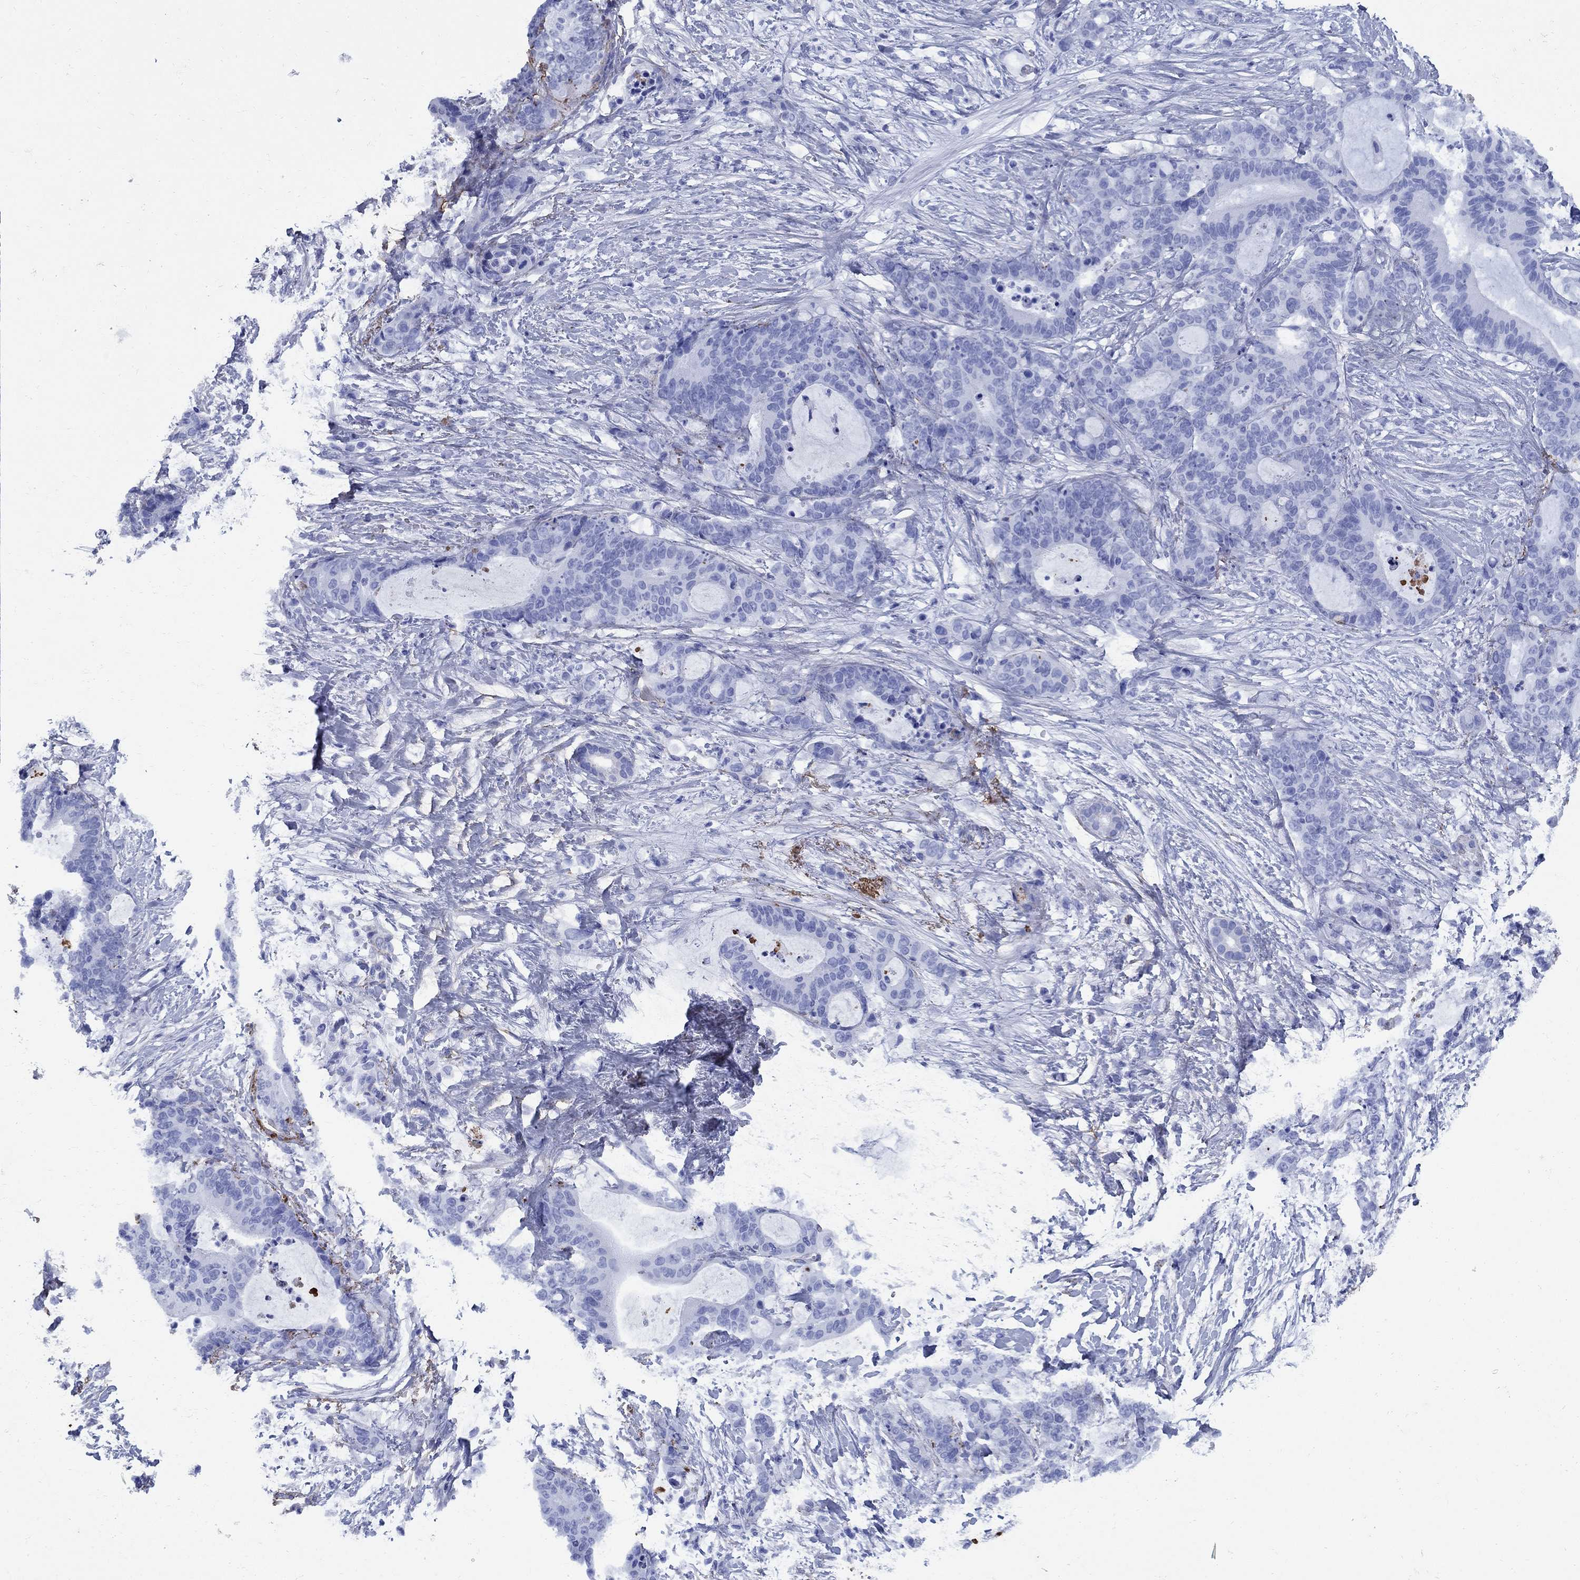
{"staining": {"intensity": "negative", "quantity": "none", "location": "none"}, "tissue": "liver cancer", "cell_type": "Tumor cells", "image_type": "cancer", "snomed": [{"axis": "morphology", "description": "Cholangiocarcinoma"}, {"axis": "topography", "description": "Liver"}], "caption": "Immunohistochemistry of liver cholangiocarcinoma reveals no positivity in tumor cells.", "gene": "VTN", "patient": {"sex": "female", "age": 73}}